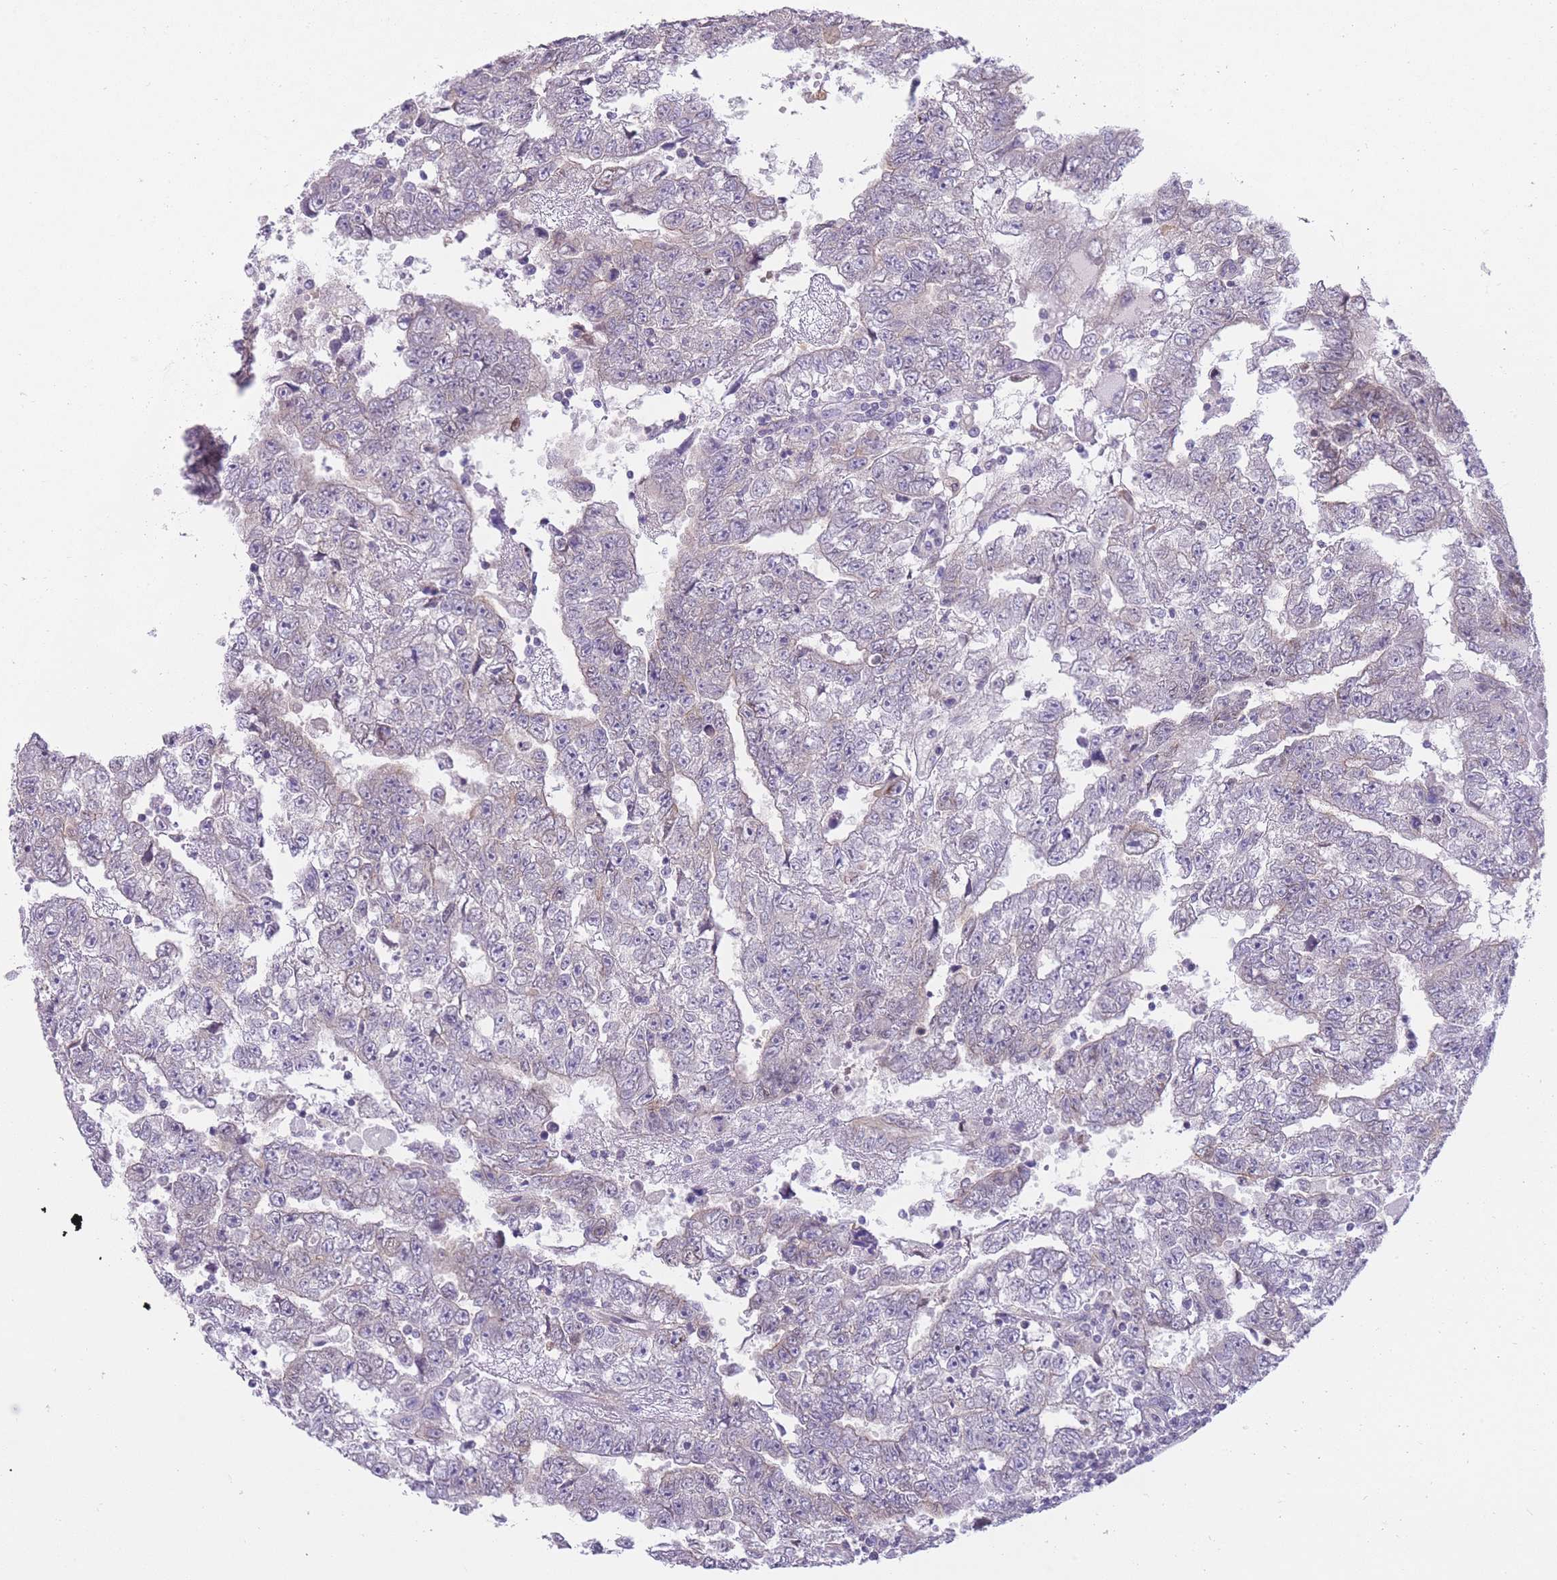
{"staining": {"intensity": "negative", "quantity": "none", "location": "none"}, "tissue": "testis cancer", "cell_type": "Tumor cells", "image_type": "cancer", "snomed": [{"axis": "morphology", "description": "Carcinoma, Embryonal, NOS"}, {"axis": "topography", "description": "Testis"}], "caption": "DAB immunohistochemical staining of human testis cancer displays no significant expression in tumor cells.", "gene": "OR11H12", "patient": {"sex": "male", "age": 25}}